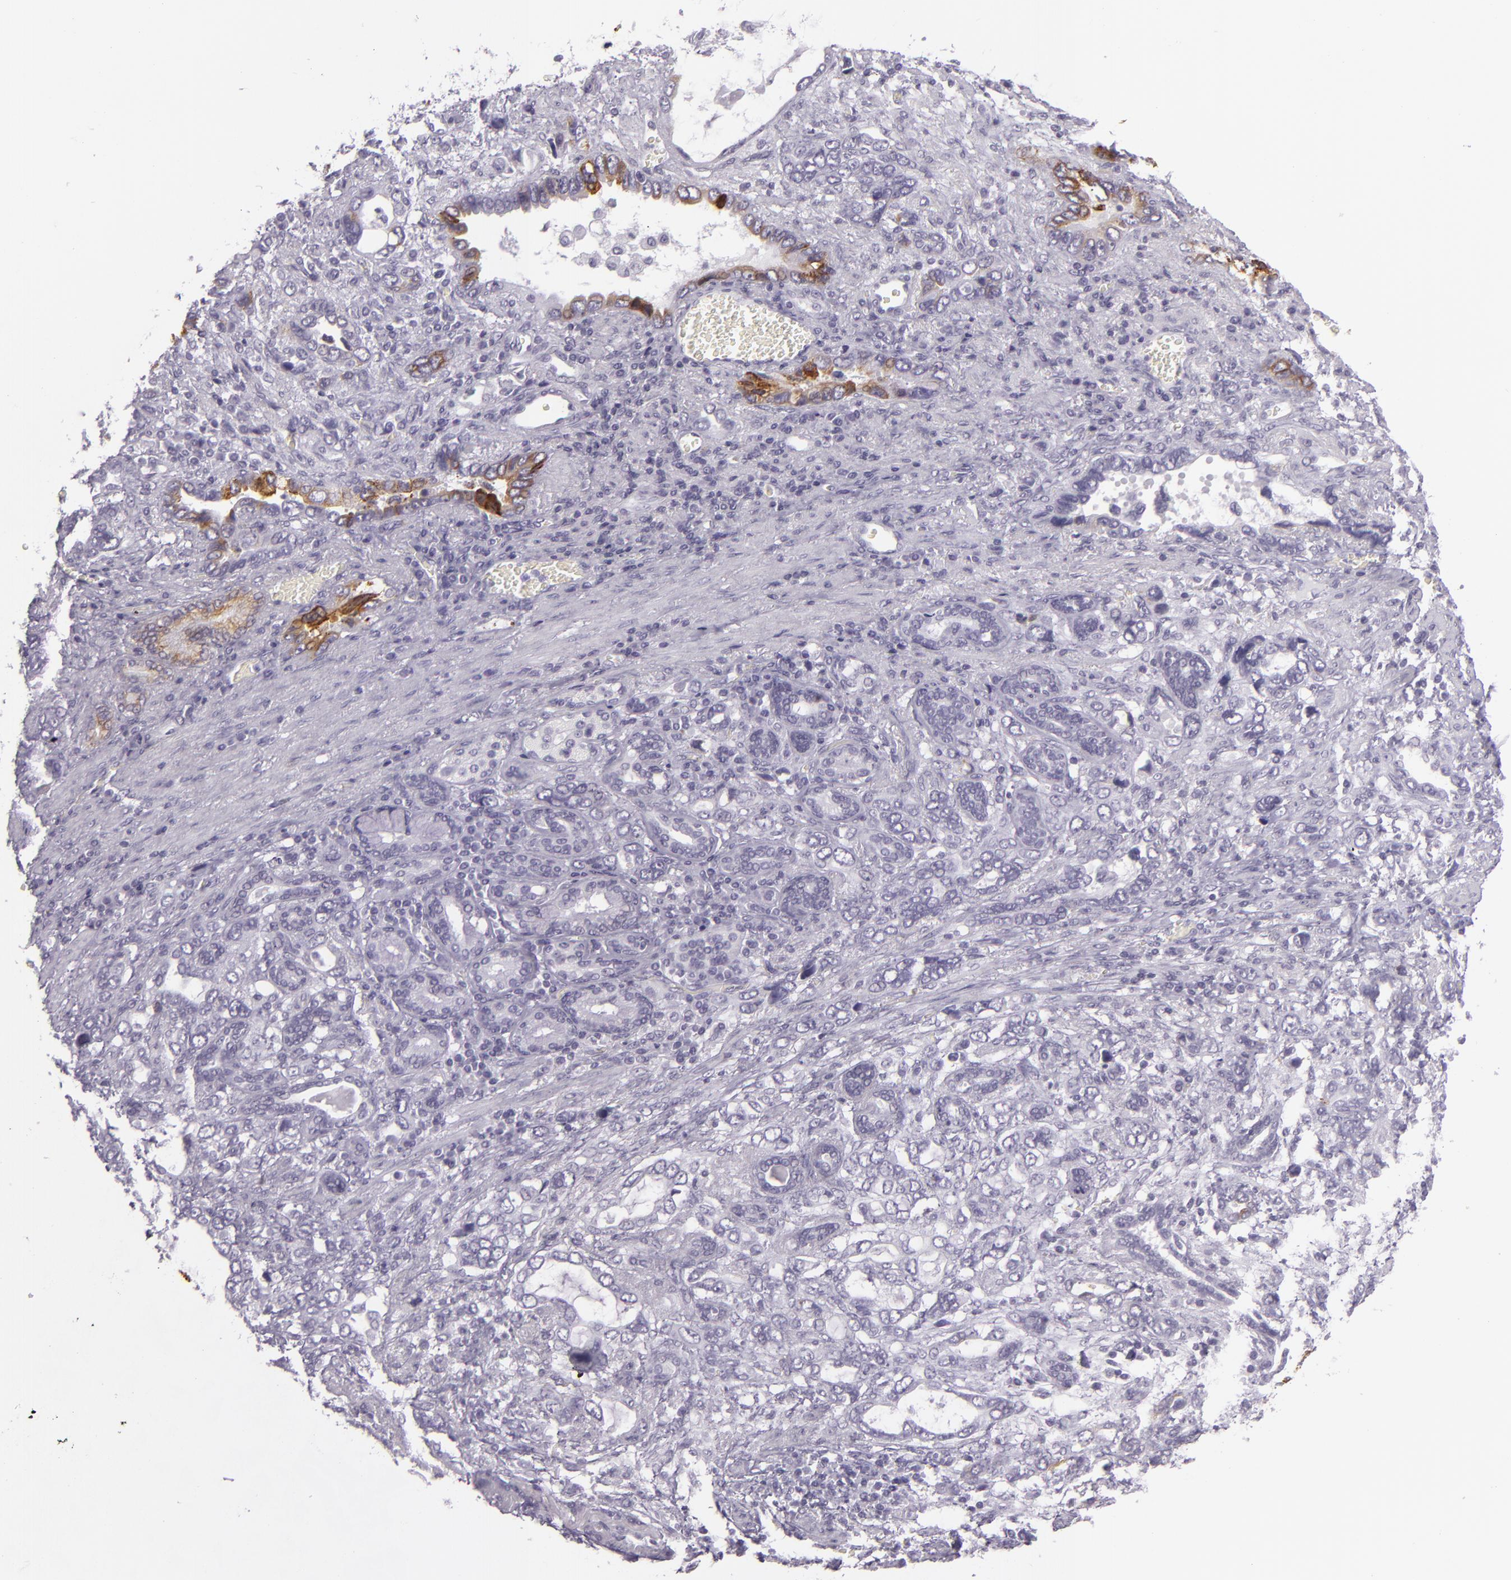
{"staining": {"intensity": "moderate", "quantity": "<25%", "location": "cytoplasmic/membranous"}, "tissue": "stomach cancer", "cell_type": "Tumor cells", "image_type": "cancer", "snomed": [{"axis": "morphology", "description": "Adenocarcinoma, NOS"}, {"axis": "topography", "description": "Stomach"}], "caption": "This histopathology image exhibits immunohistochemistry staining of human adenocarcinoma (stomach), with low moderate cytoplasmic/membranous expression in approximately <25% of tumor cells.", "gene": "MUC6", "patient": {"sex": "male", "age": 78}}